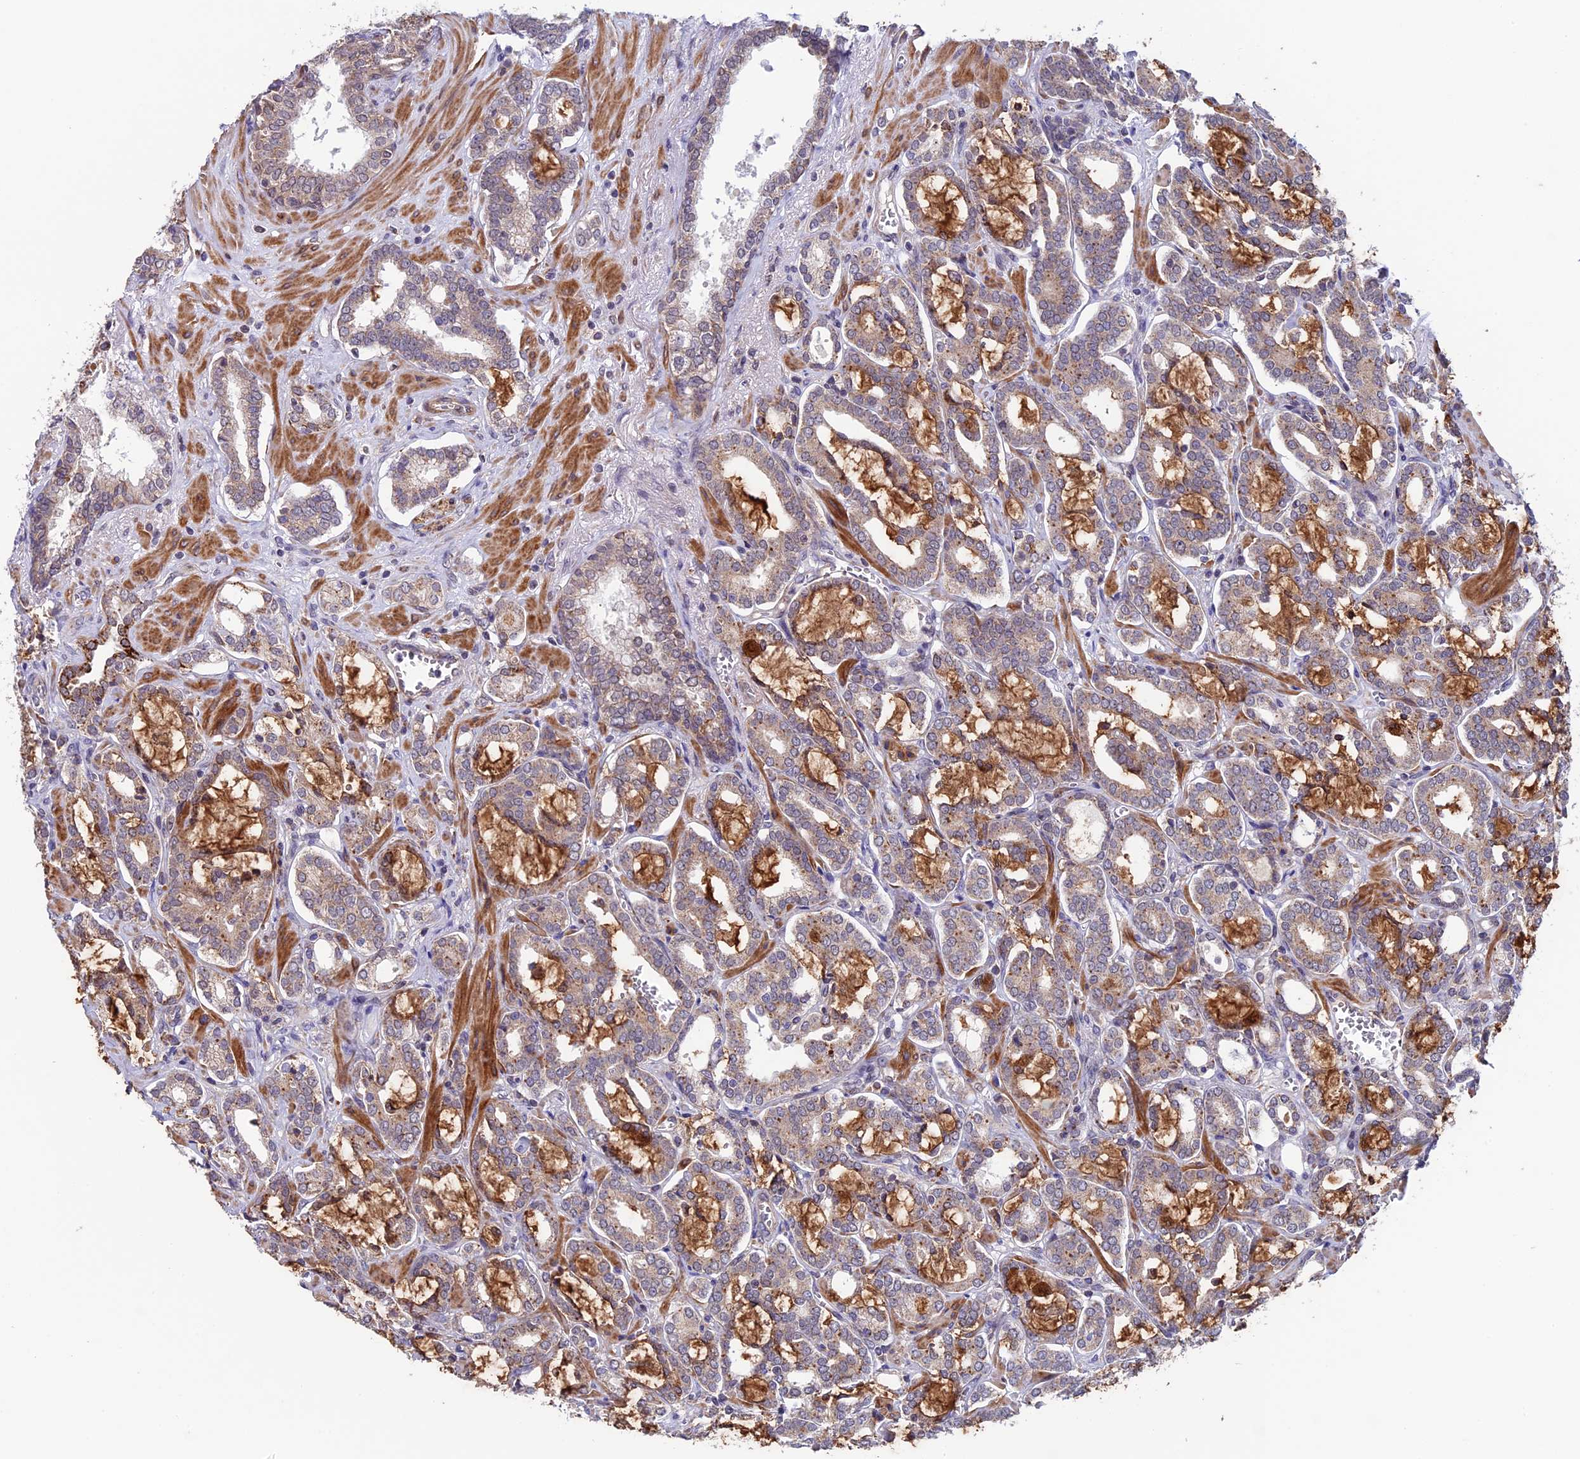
{"staining": {"intensity": "weak", "quantity": ">75%", "location": "cytoplasmic/membranous"}, "tissue": "prostate cancer", "cell_type": "Tumor cells", "image_type": "cancer", "snomed": [{"axis": "morphology", "description": "Adenocarcinoma, High grade"}, {"axis": "topography", "description": "Prostate and seminal vesicle, NOS"}], "caption": "The histopathology image demonstrates immunohistochemical staining of prostate cancer (adenocarcinoma (high-grade)). There is weak cytoplasmic/membranous positivity is seen in about >75% of tumor cells.", "gene": "RNF17", "patient": {"sex": "male", "age": 67}}